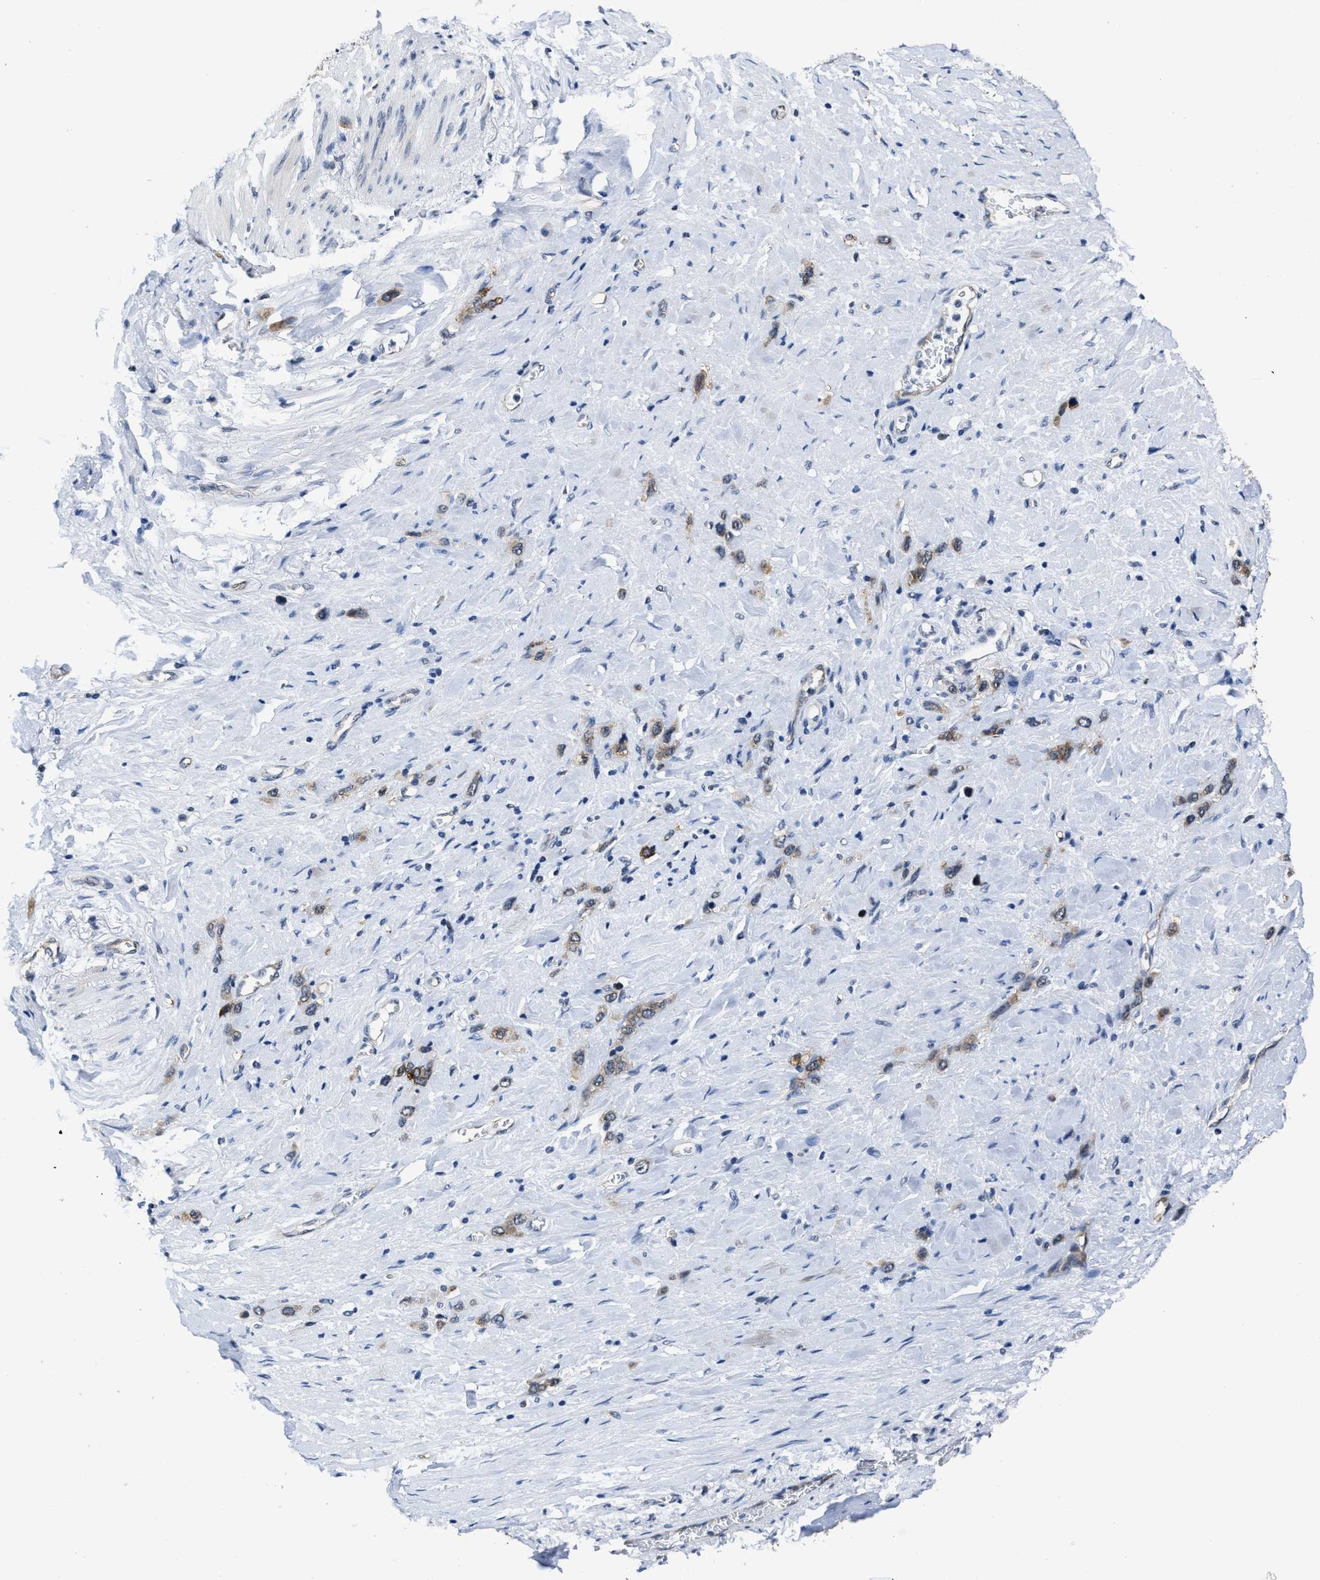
{"staining": {"intensity": "weak", "quantity": ">75%", "location": "cytoplasmic/membranous"}, "tissue": "stomach cancer", "cell_type": "Tumor cells", "image_type": "cancer", "snomed": [{"axis": "morphology", "description": "Normal tissue, NOS"}, {"axis": "morphology", "description": "Adenocarcinoma, NOS"}, {"axis": "morphology", "description": "Adenocarcinoma, High grade"}, {"axis": "topography", "description": "Stomach, upper"}, {"axis": "topography", "description": "Stomach"}], "caption": "Human adenocarcinoma (stomach) stained with a brown dye exhibits weak cytoplasmic/membranous positive staining in approximately >75% of tumor cells.", "gene": "MARCKSL1", "patient": {"sex": "female", "age": 65}}